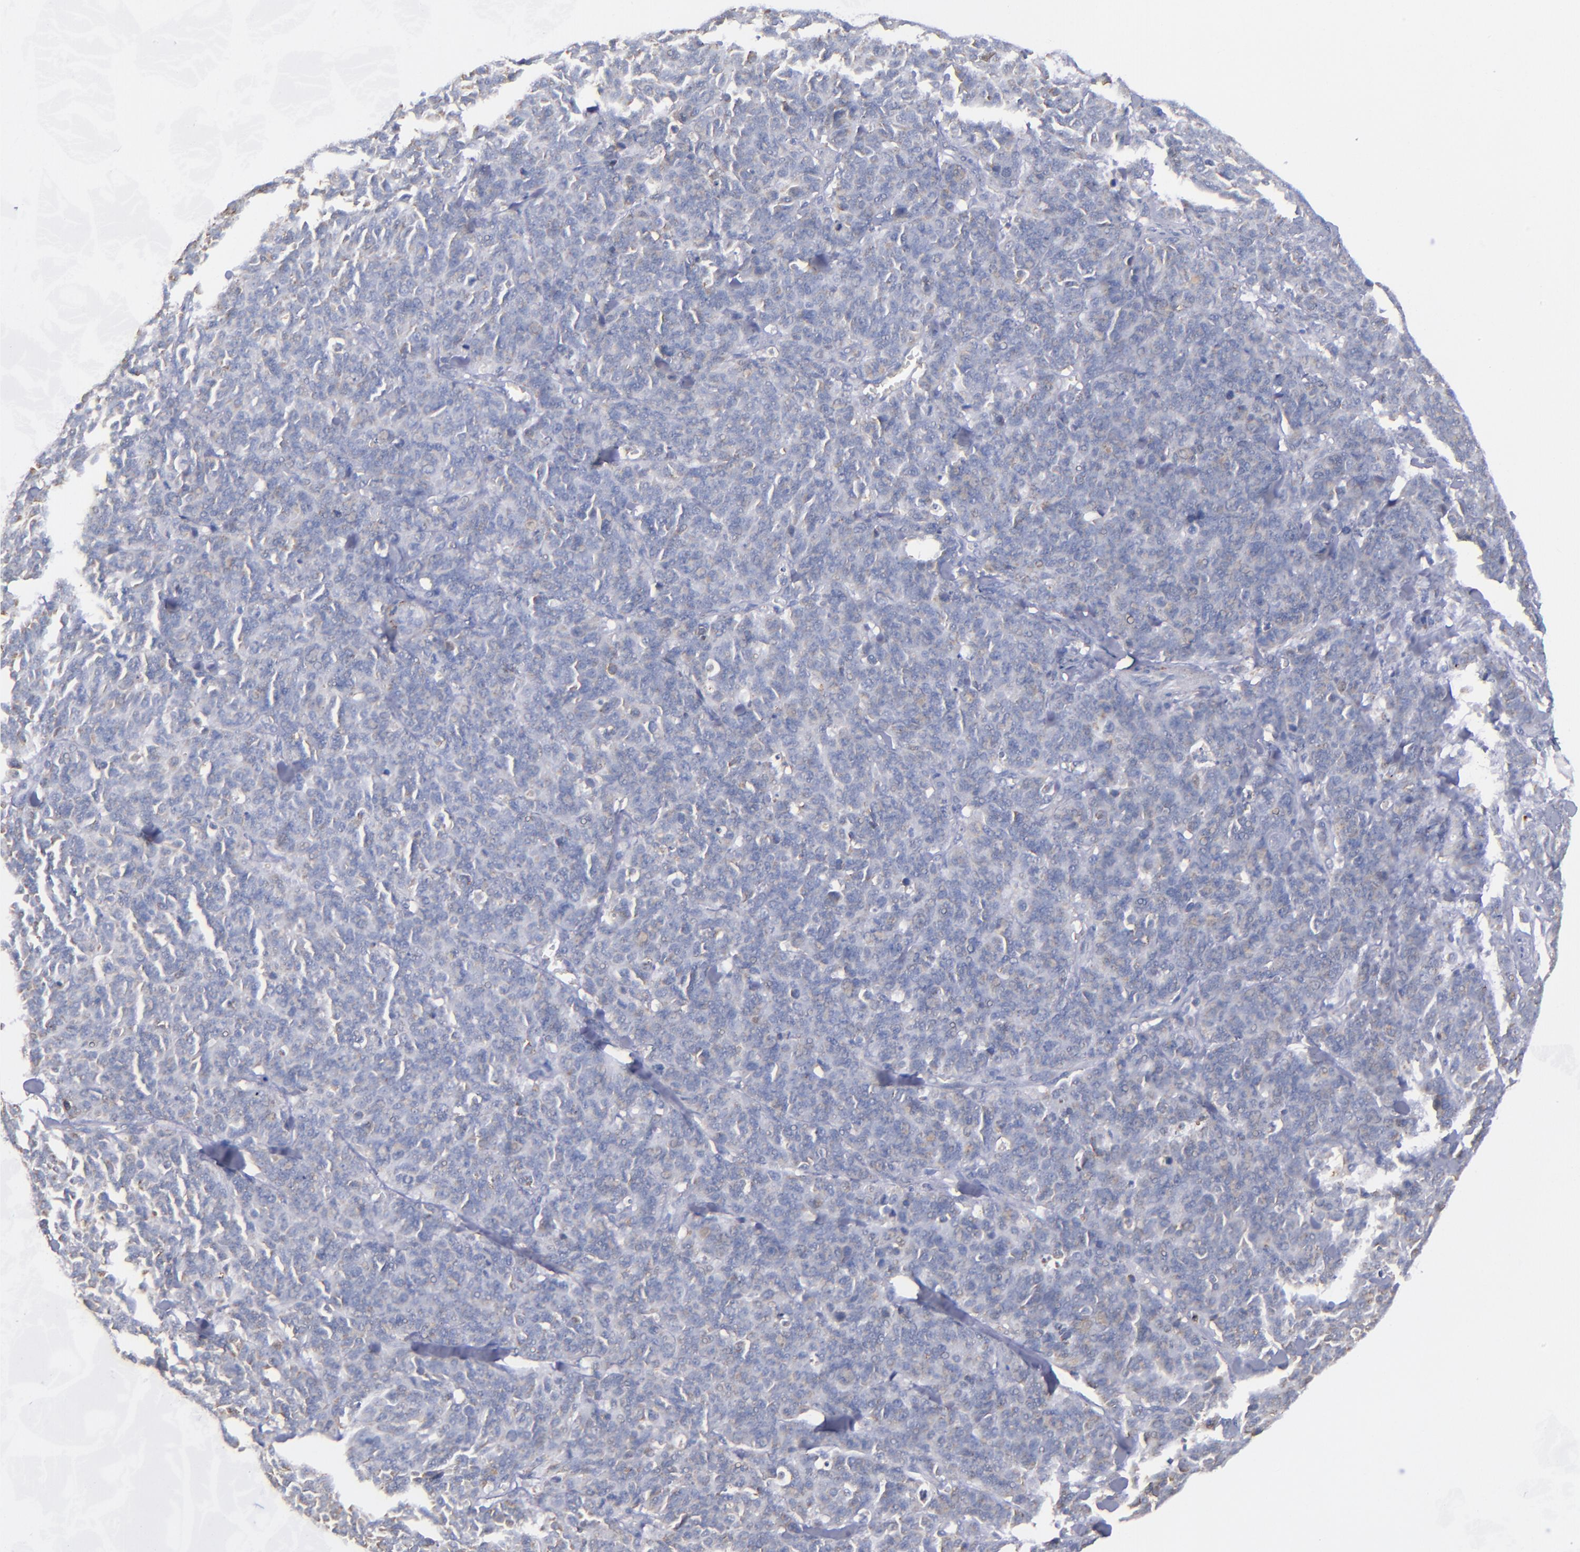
{"staining": {"intensity": "weak", "quantity": "25%-75%", "location": "cytoplasmic/membranous"}, "tissue": "lung cancer", "cell_type": "Tumor cells", "image_type": "cancer", "snomed": [{"axis": "morphology", "description": "Neoplasm, malignant, NOS"}, {"axis": "topography", "description": "Lung"}], "caption": "Approximately 25%-75% of tumor cells in lung neoplasm (malignant) display weak cytoplasmic/membranous protein expression as visualized by brown immunohistochemical staining.", "gene": "MFGE8", "patient": {"sex": "female", "age": 58}}